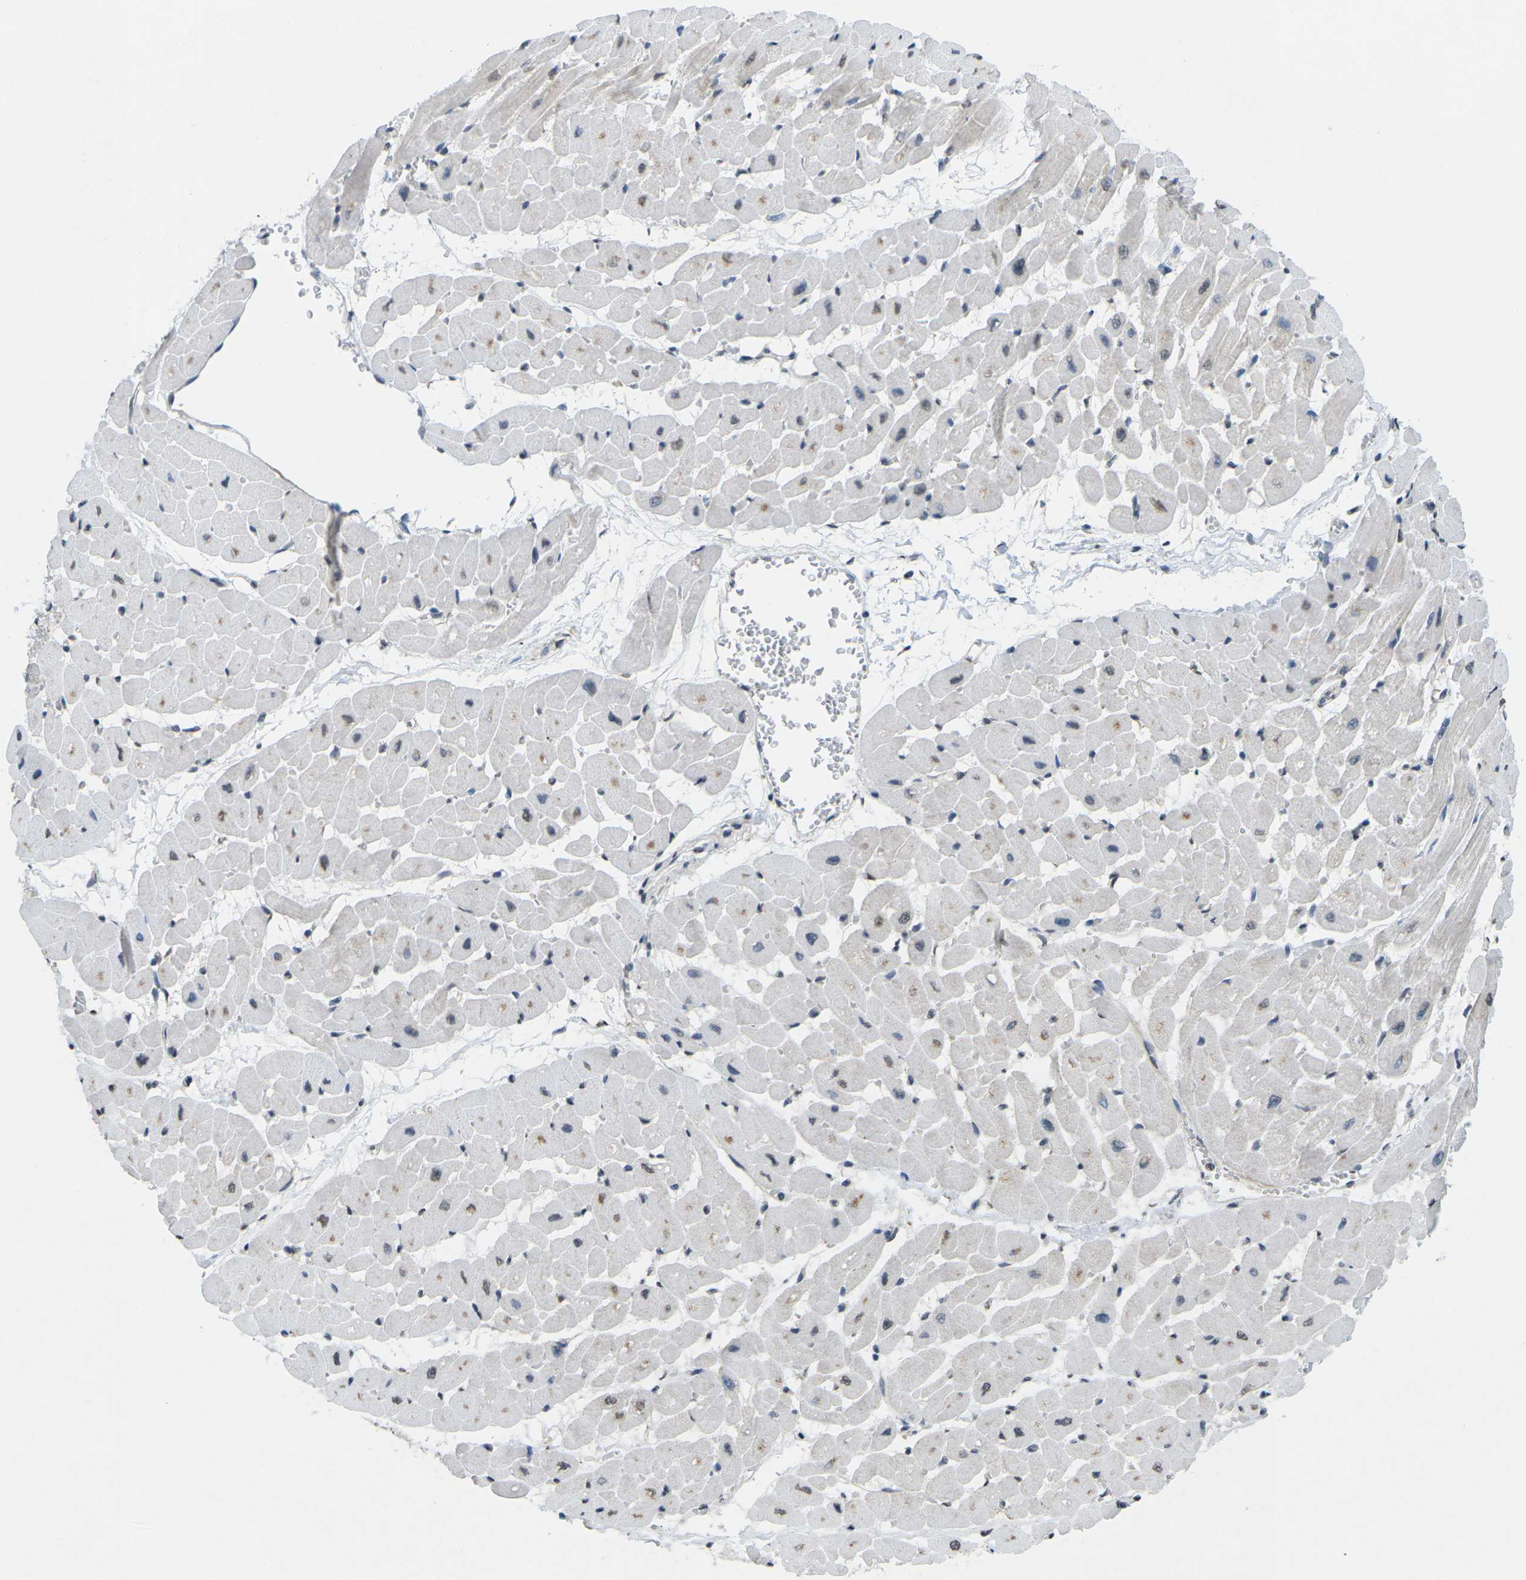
{"staining": {"intensity": "moderate", "quantity": "<25%", "location": "cytoplasmic/membranous"}, "tissue": "heart muscle", "cell_type": "Cardiomyocytes", "image_type": "normal", "snomed": [{"axis": "morphology", "description": "Normal tissue, NOS"}, {"axis": "topography", "description": "Heart"}], "caption": "Human heart muscle stained with a brown dye reveals moderate cytoplasmic/membranous positive expression in about <25% of cardiomyocytes.", "gene": "TFR2", "patient": {"sex": "male", "age": 45}}